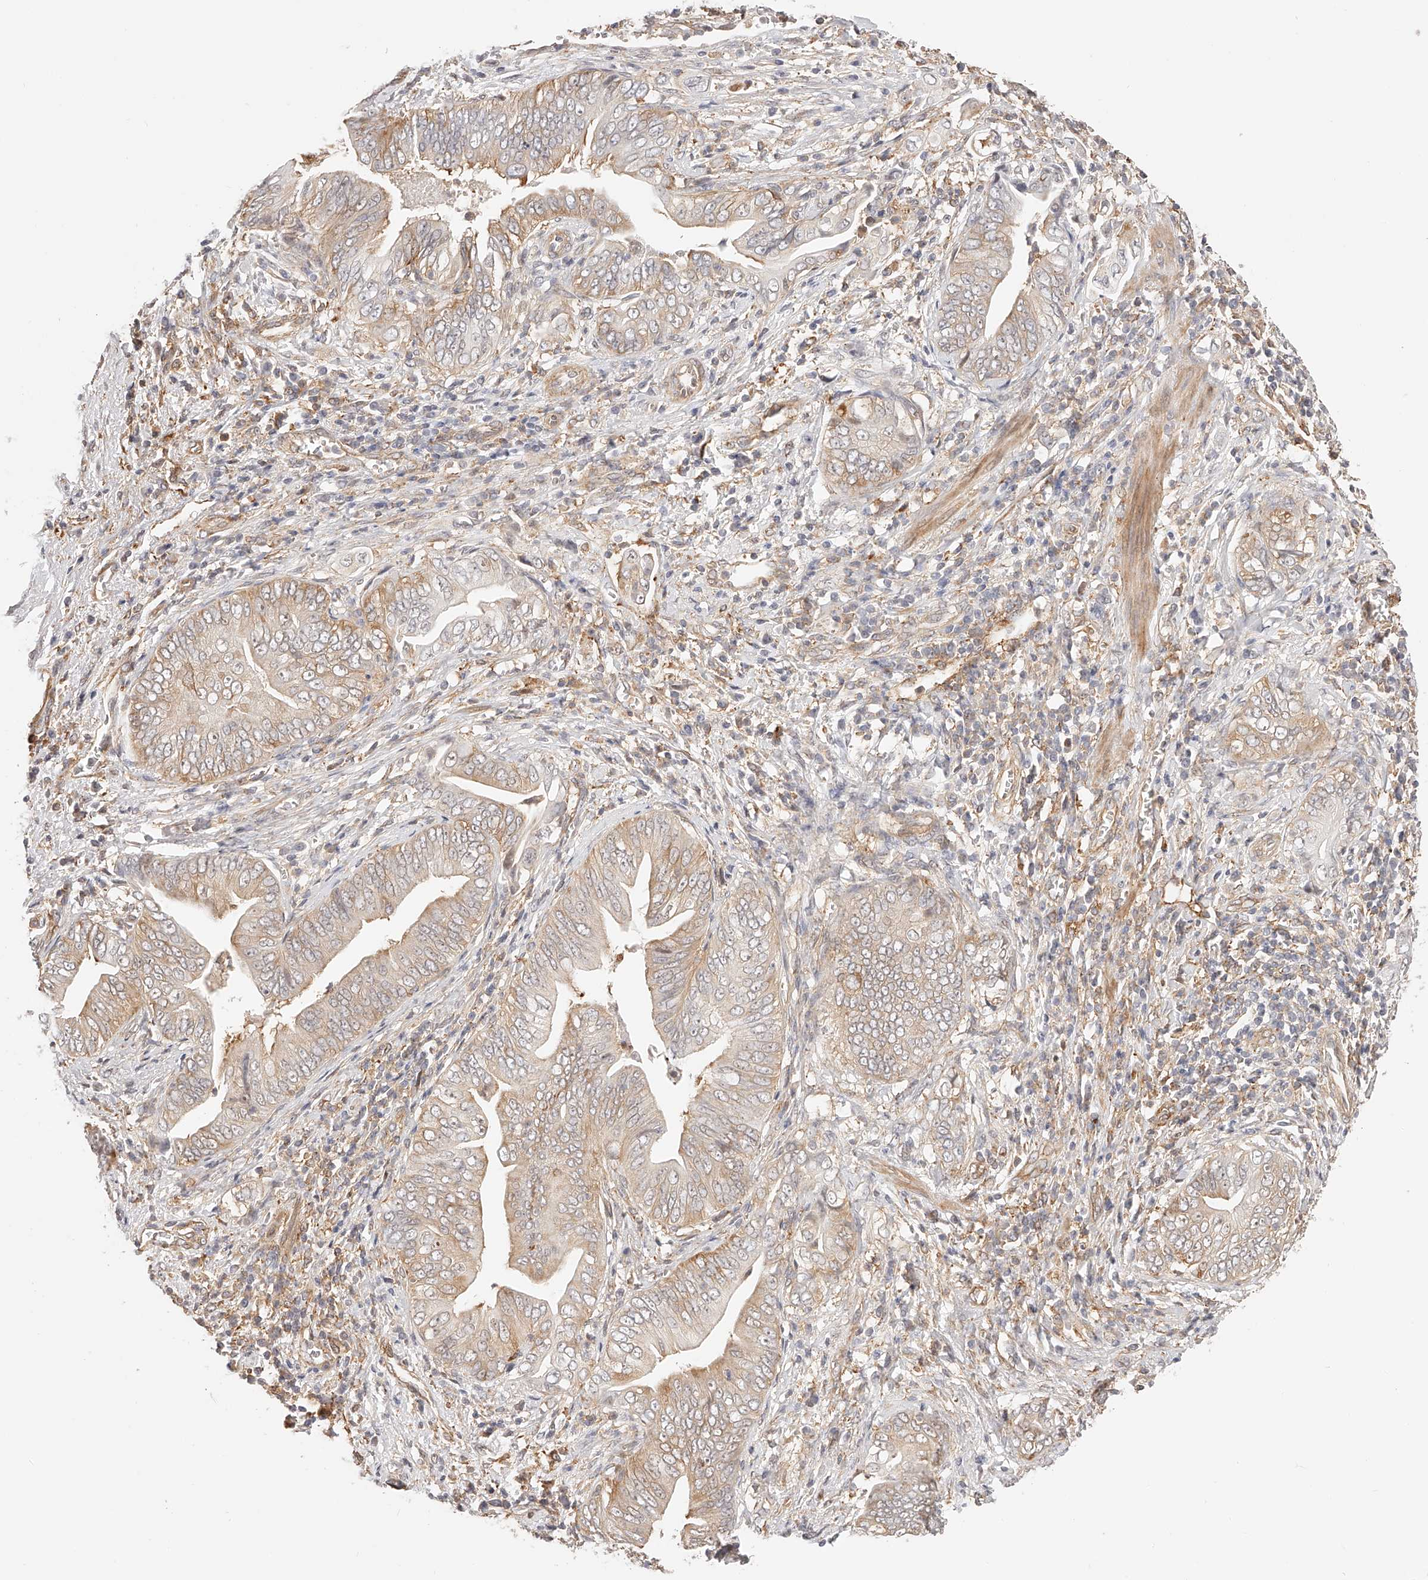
{"staining": {"intensity": "moderate", "quantity": "<25%", "location": "cytoplasmic/membranous"}, "tissue": "pancreatic cancer", "cell_type": "Tumor cells", "image_type": "cancer", "snomed": [{"axis": "morphology", "description": "Adenocarcinoma, NOS"}, {"axis": "topography", "description": "Pancreas"}], "caption": "Immunohistochemistry histopathology image of human adenocarcinoma (pancreatic) stained for a protein (brown), which shows low levels of moderate cytoplasmic/membranous staining in approximately <25% of tumor cells.", "gene": "SYNC", "patient": {"sex": "male", "age": 75}}